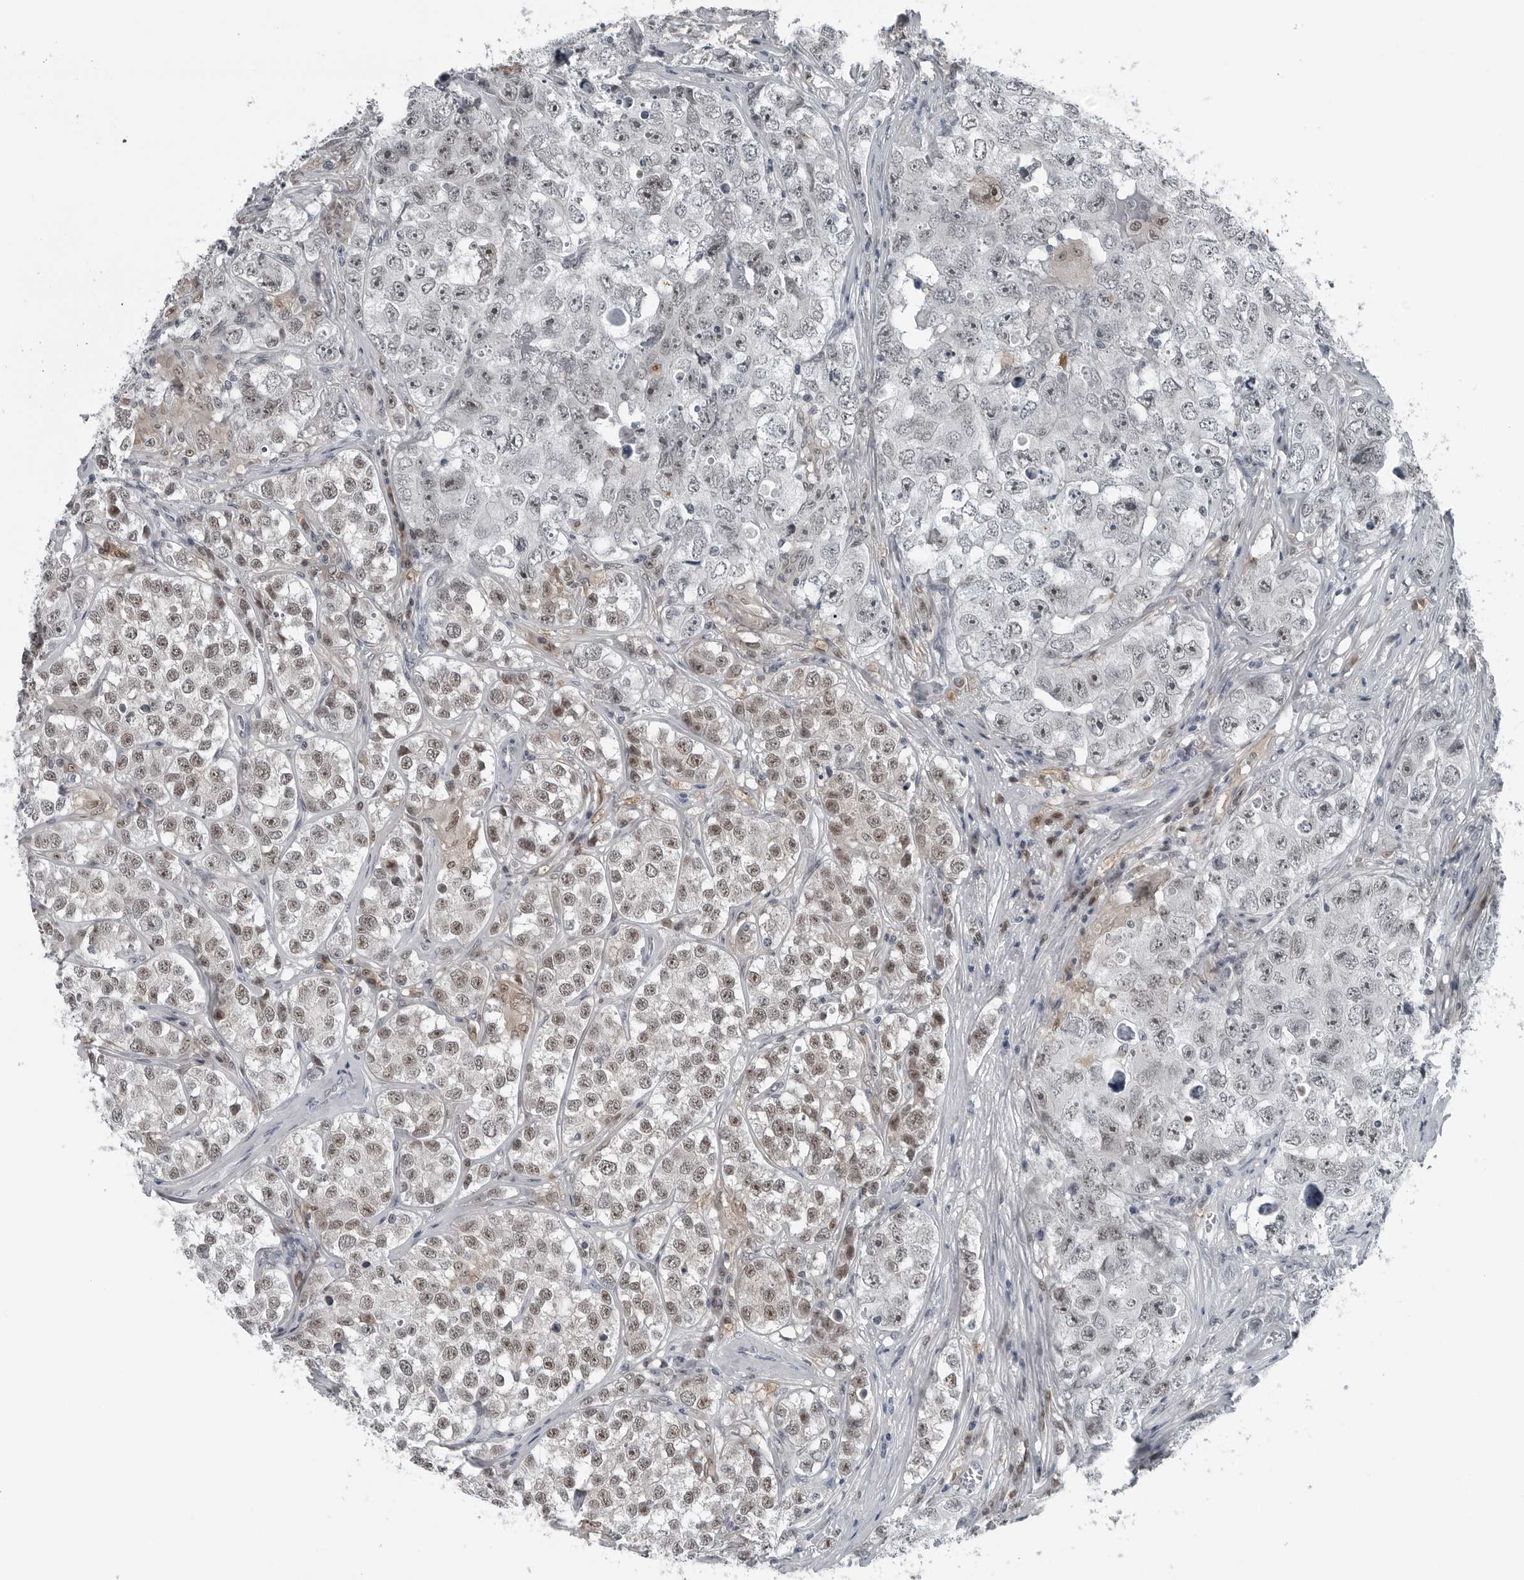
{"staining": {"intensity": "moderate", "quantity": "<25%", "location": "nuclear"}, "tissue": "testis cancer", "cell_type": "Tumor cells", "image_type": "cancer", "snomed": [{"axis": "morphology", "description": "Seminoma, NOS"}, {"axis": "morphology", "description": "Carcinoma, Embryonal, NOS"}, {"axis": "topography", "description": "Testis"}], "caption": "Brown immunohistochemical staining in testis cancer (seminoma) demonstrates moderate nuclear expression in about <25% of tumor cells. Nuclei are stained in blue.", "gene": "AKR1A1", "patient": {"sex": "male", "age": 43}}